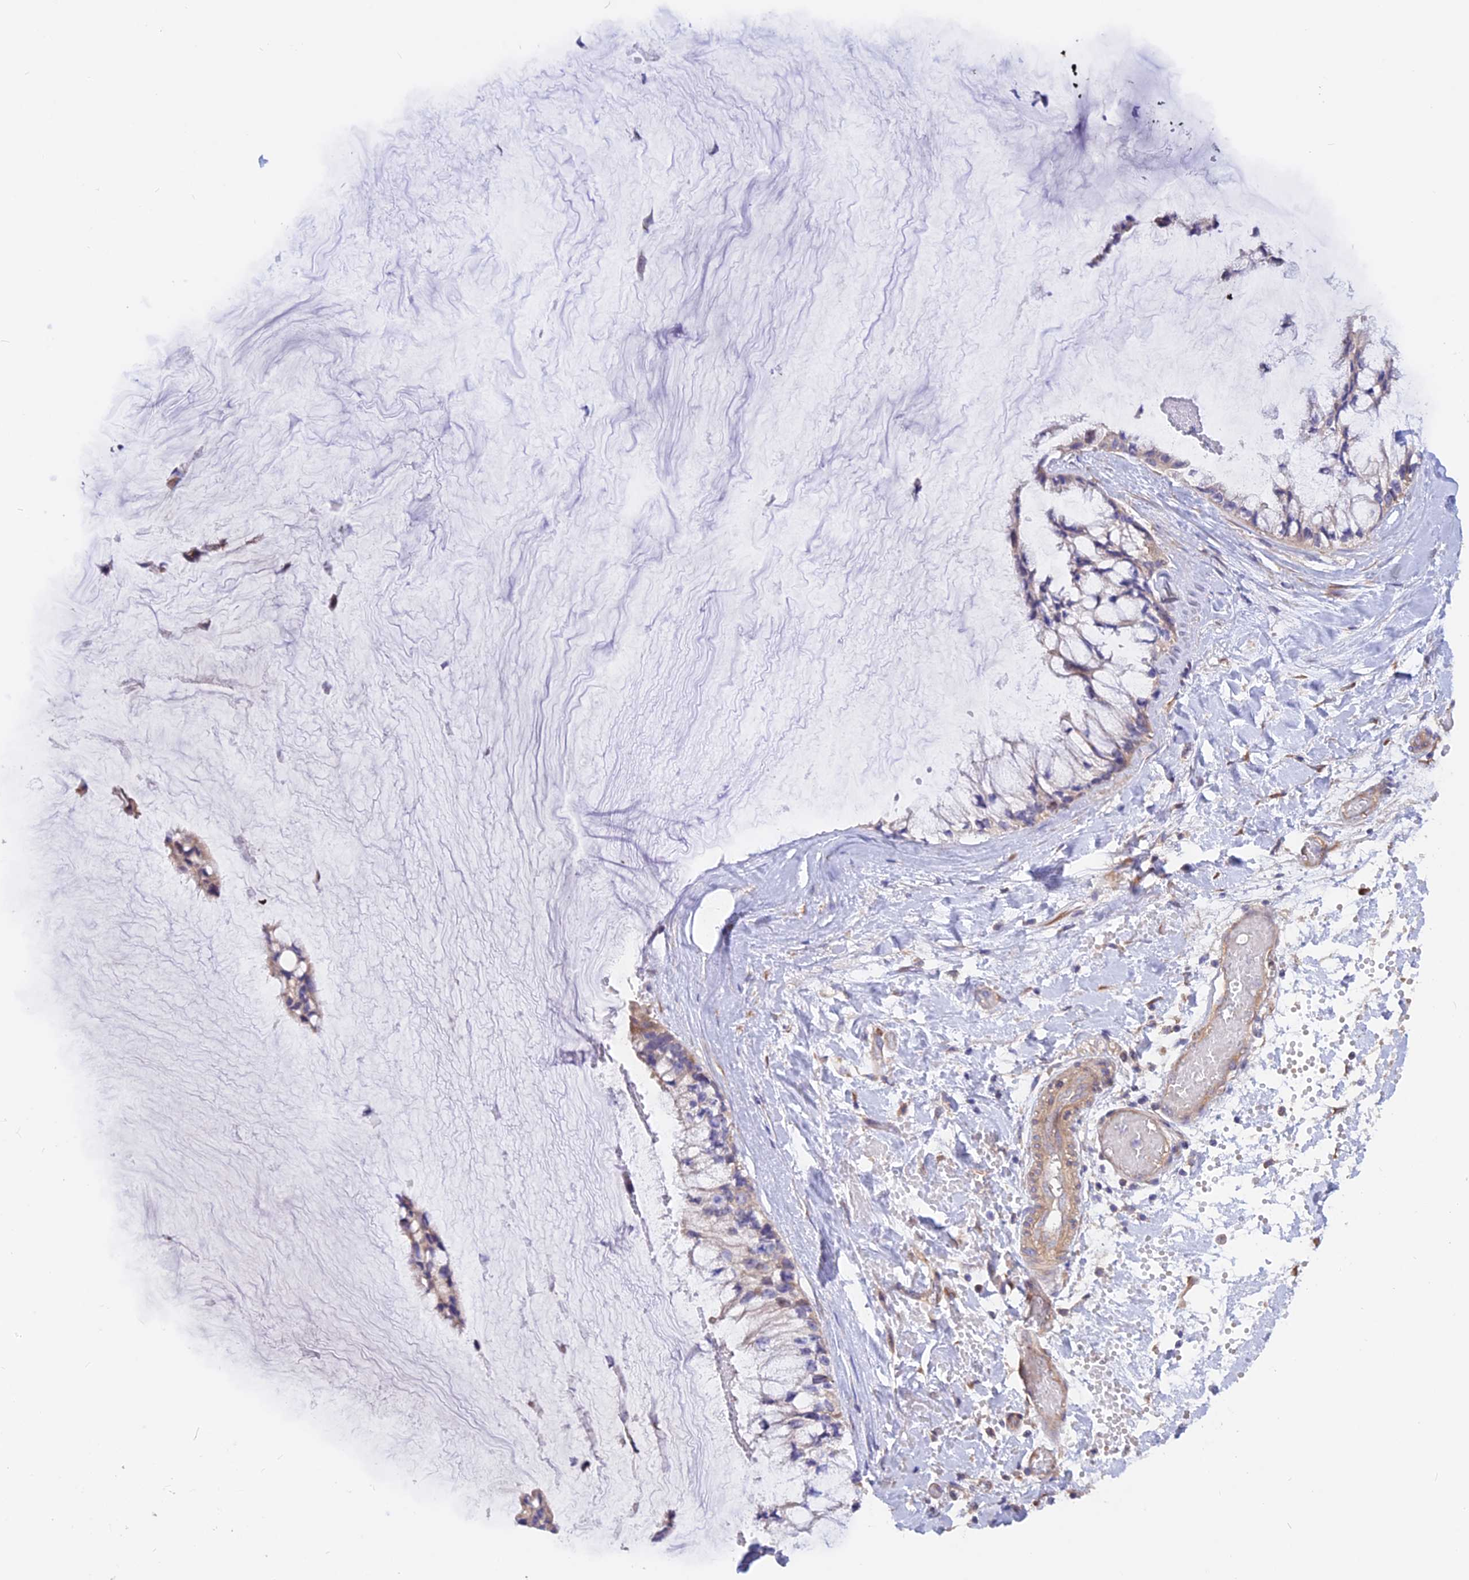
{"staining": {"intensity": "weak", "quantity": "25%-75%", "location": "cytoplasmic/membranous"}, "tissue": "ovarian cancer", "cell_type": "Tumor cells", "image_type": "cancer", "snomed": [{"axis": "morphology", "description": "Cystadenocarcinoma, mucinous, NOS"}, {"axis": "topography", "description": "Ovary"}], "caption": "Protein analysis of ovarian mucinous cystadenocarcinoma tissue demonstrates weak cytoplasmic/membranous expression in about 25%-75% of tumor cells.", "gene": "HYCC1", "patient": {"sex": "female", "age": 39}}